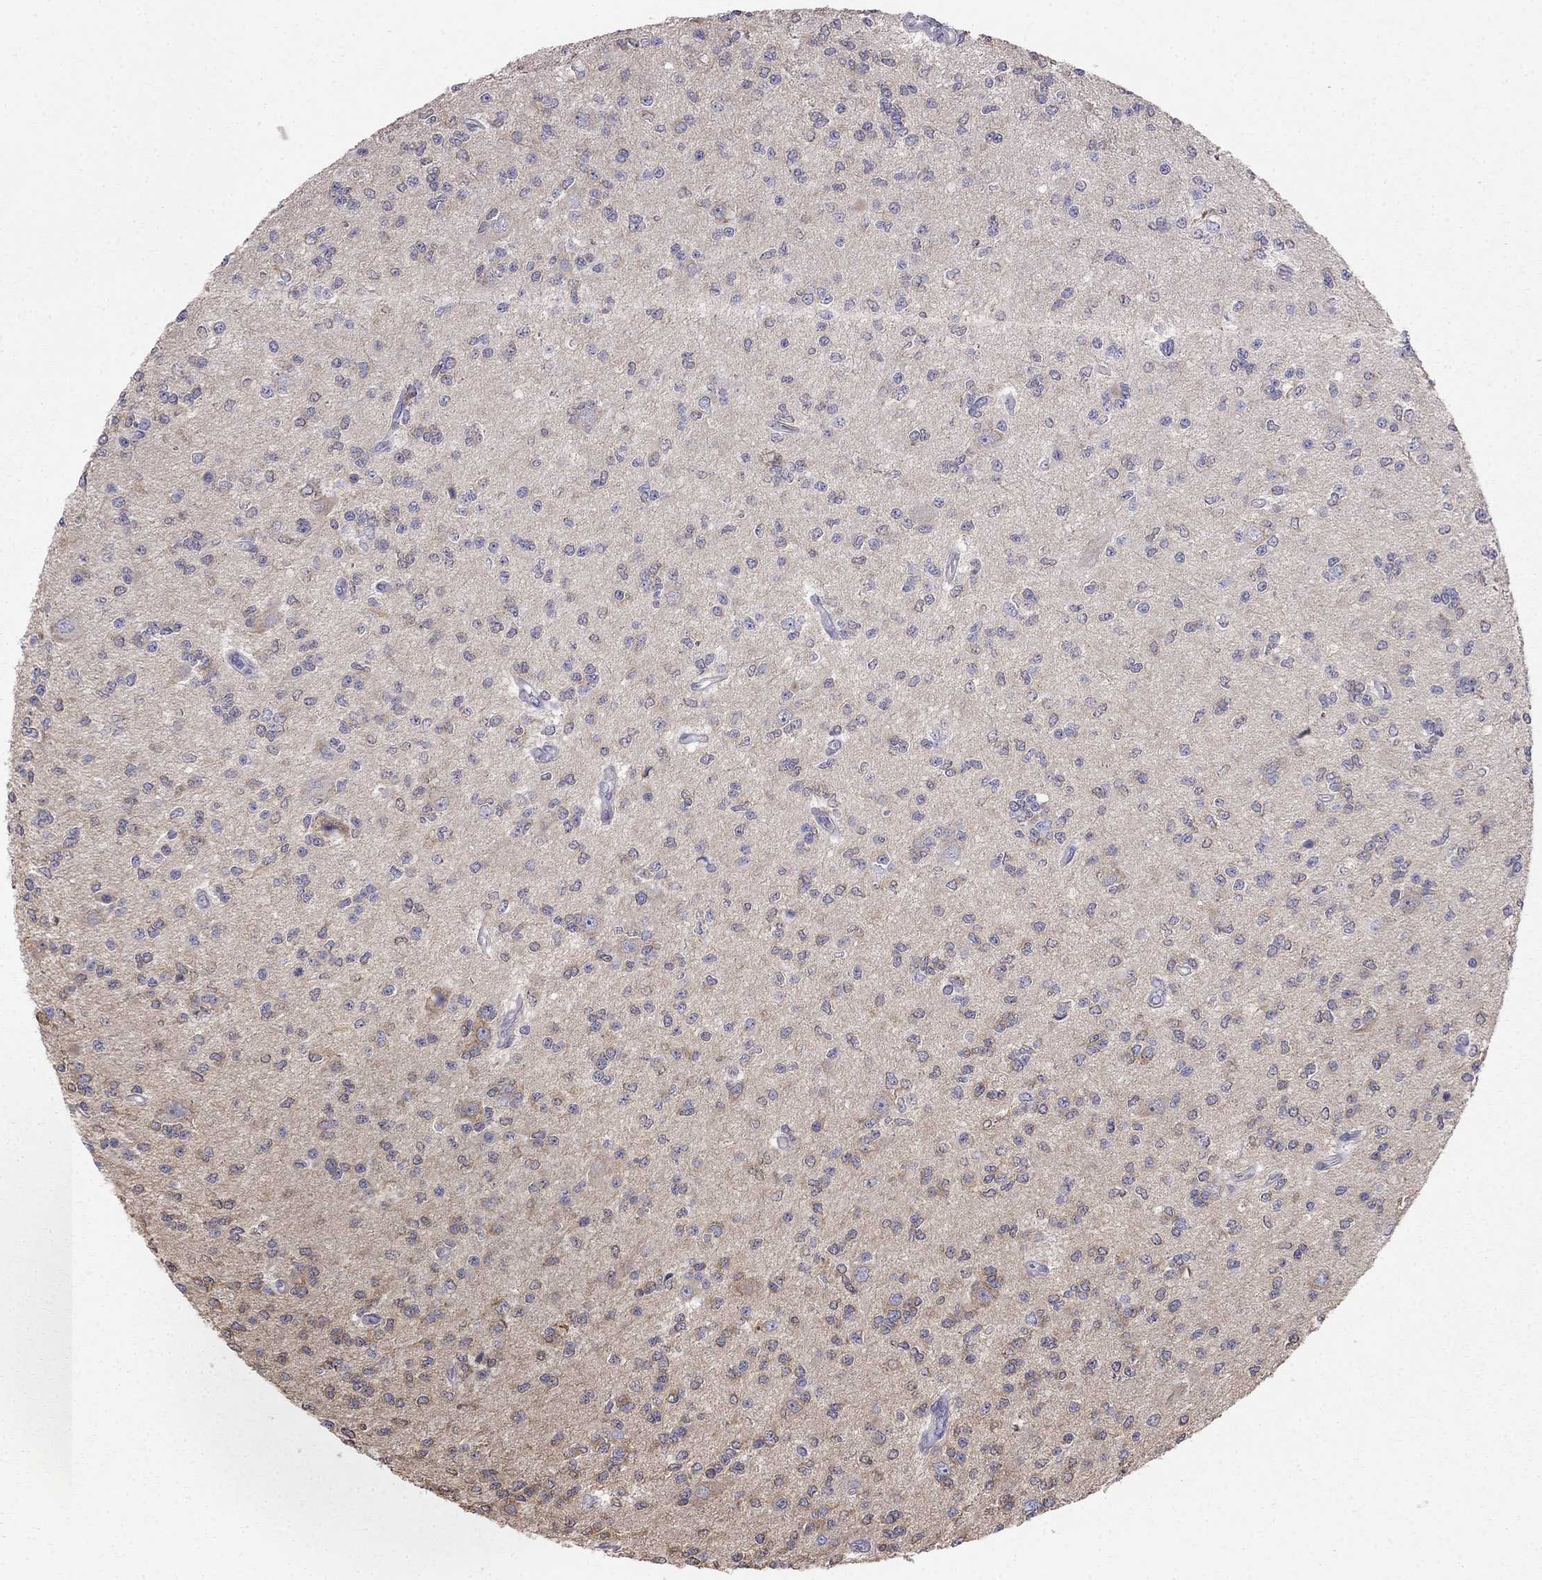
{"staining": {"intensity": "negative", "quantity": "none", "location": "none"}, "tissue": "glioma", "cell_type": "Tumor cells", "image_type": "cancer", "snomed": [{"axis": "morphology", "description": "Glioma, malignant, Low grade"}, {"axis": "topography", "description": "Brain"}], "caption": "Glioma was stained to show a protein in brown. There is no significant staining in tumor cells.", "gene": "LONRF2", "patient": {"sex": "male", "age": 67}}